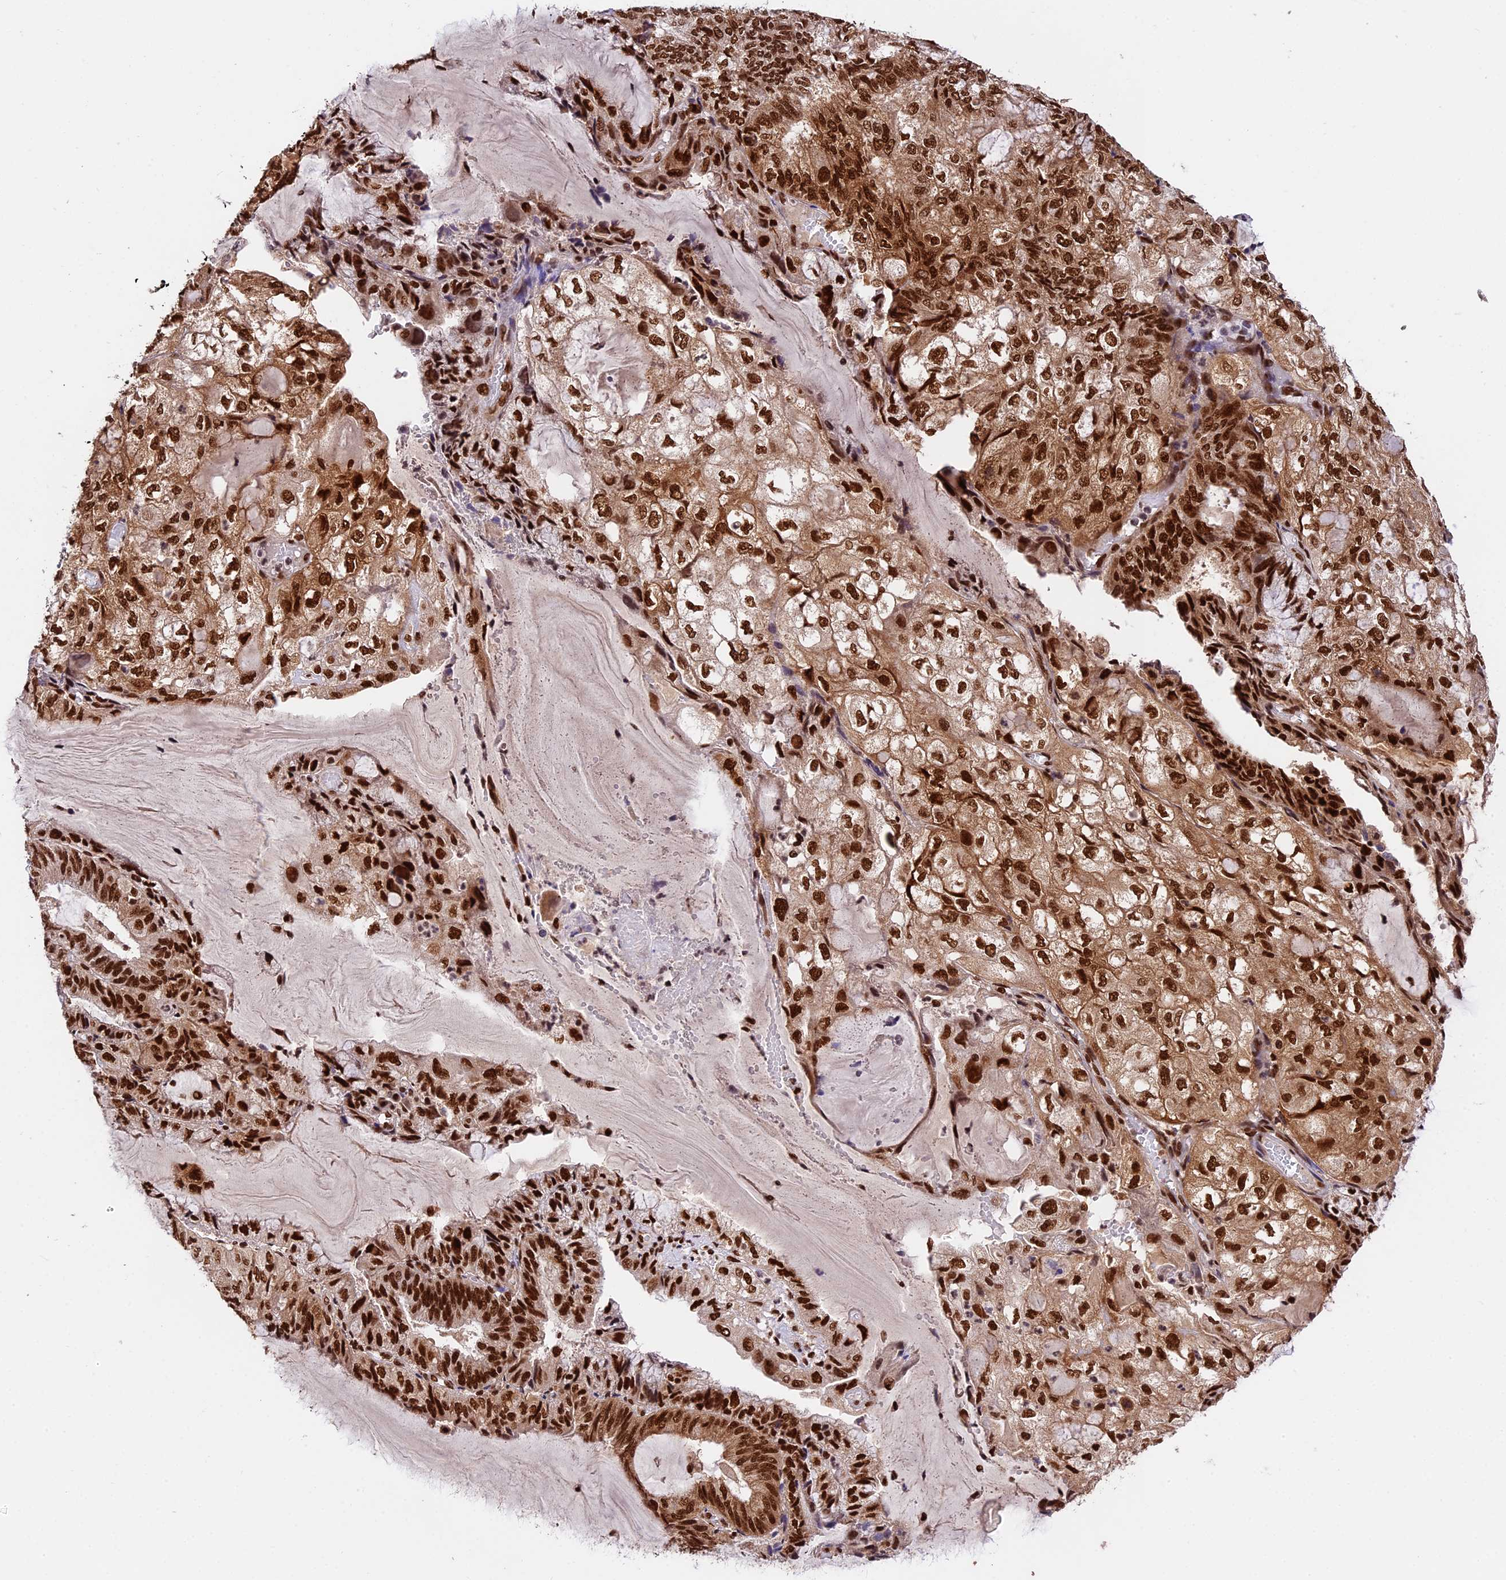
{"staining": {"intensity": "strong", "quantity": ">75%", "location": "cytoplasmic/membranous,nuclear"}, "tissue": "endometrial cancer", "cell_type": "Tumor cells", "image_type": "cancer", "snomed": [{"axis": "morphology", "description": "Adenocarcinoma, NOS"}, {"axis": "topography", "description": "Endometrium"}], "caption": "Endometrial cancer (adenocarcinoma) stained with a brown dye displays strong cytoplasmic/membranous and nuclear positive expression in approximately >75% of tumor cells.", "gene": "RAMAC", "patient": {"sex": "female", "age": 81}}